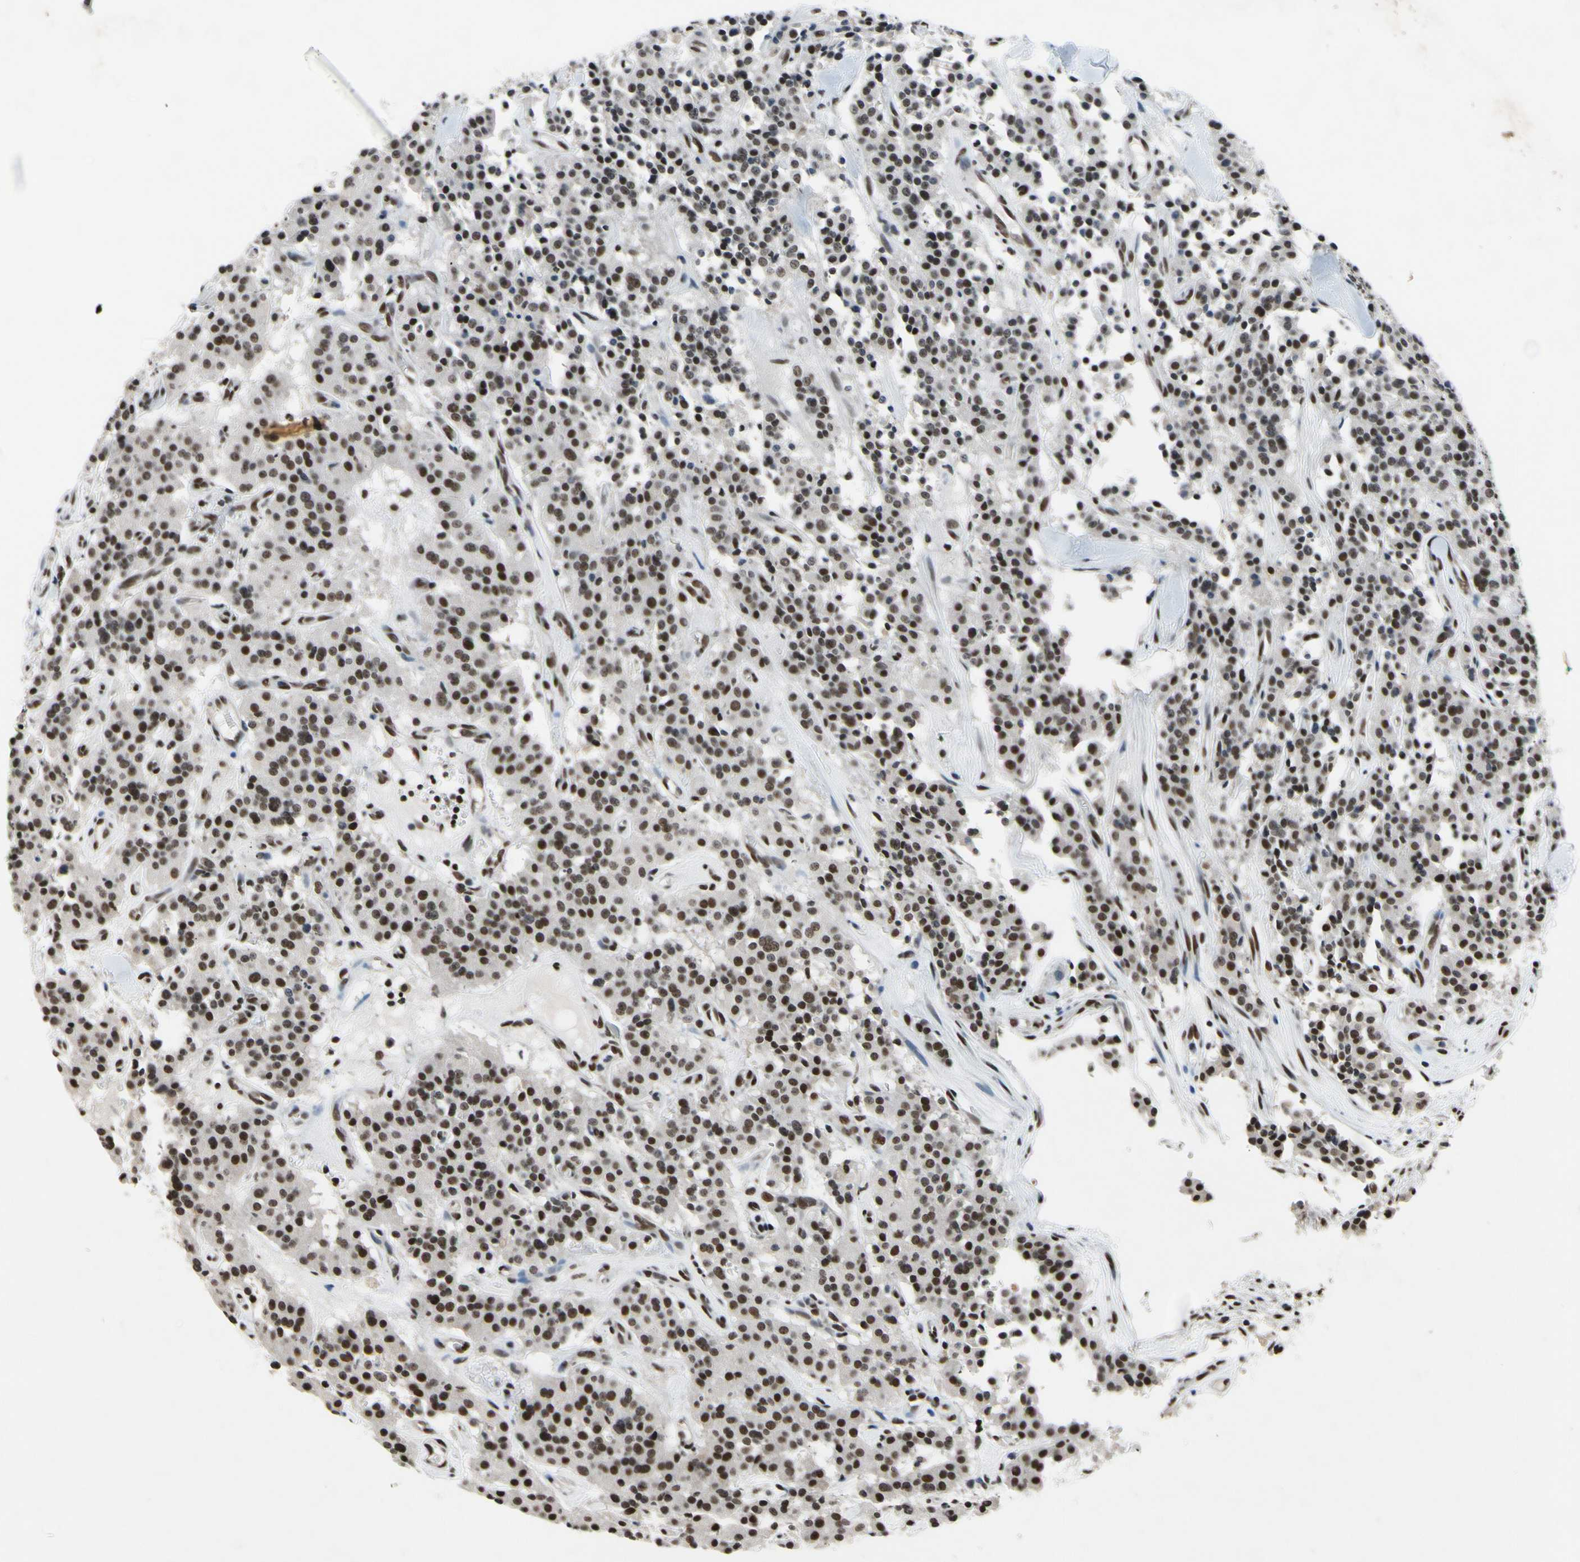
{"staining": {"intensity": "strong", "quantity": ">75%", "location": "nuclear"}, "tissue": "carcinoid", "cell_type": "Tumor cells", "image_type": "cancer", "snomed": [{"axis": "morphology", "description": "Carcinoid, malignant, NOS"}, {"axis": "topography", "description": "Lung"}], "caption": "Carcinoid (malignant) stained with DAB immunohistochemistry demonstrates high levels of strong nuclear expression in about >75% of tumor cells.", "gene": "RECQL", "patient": {"sex": "male", "age": 30}}